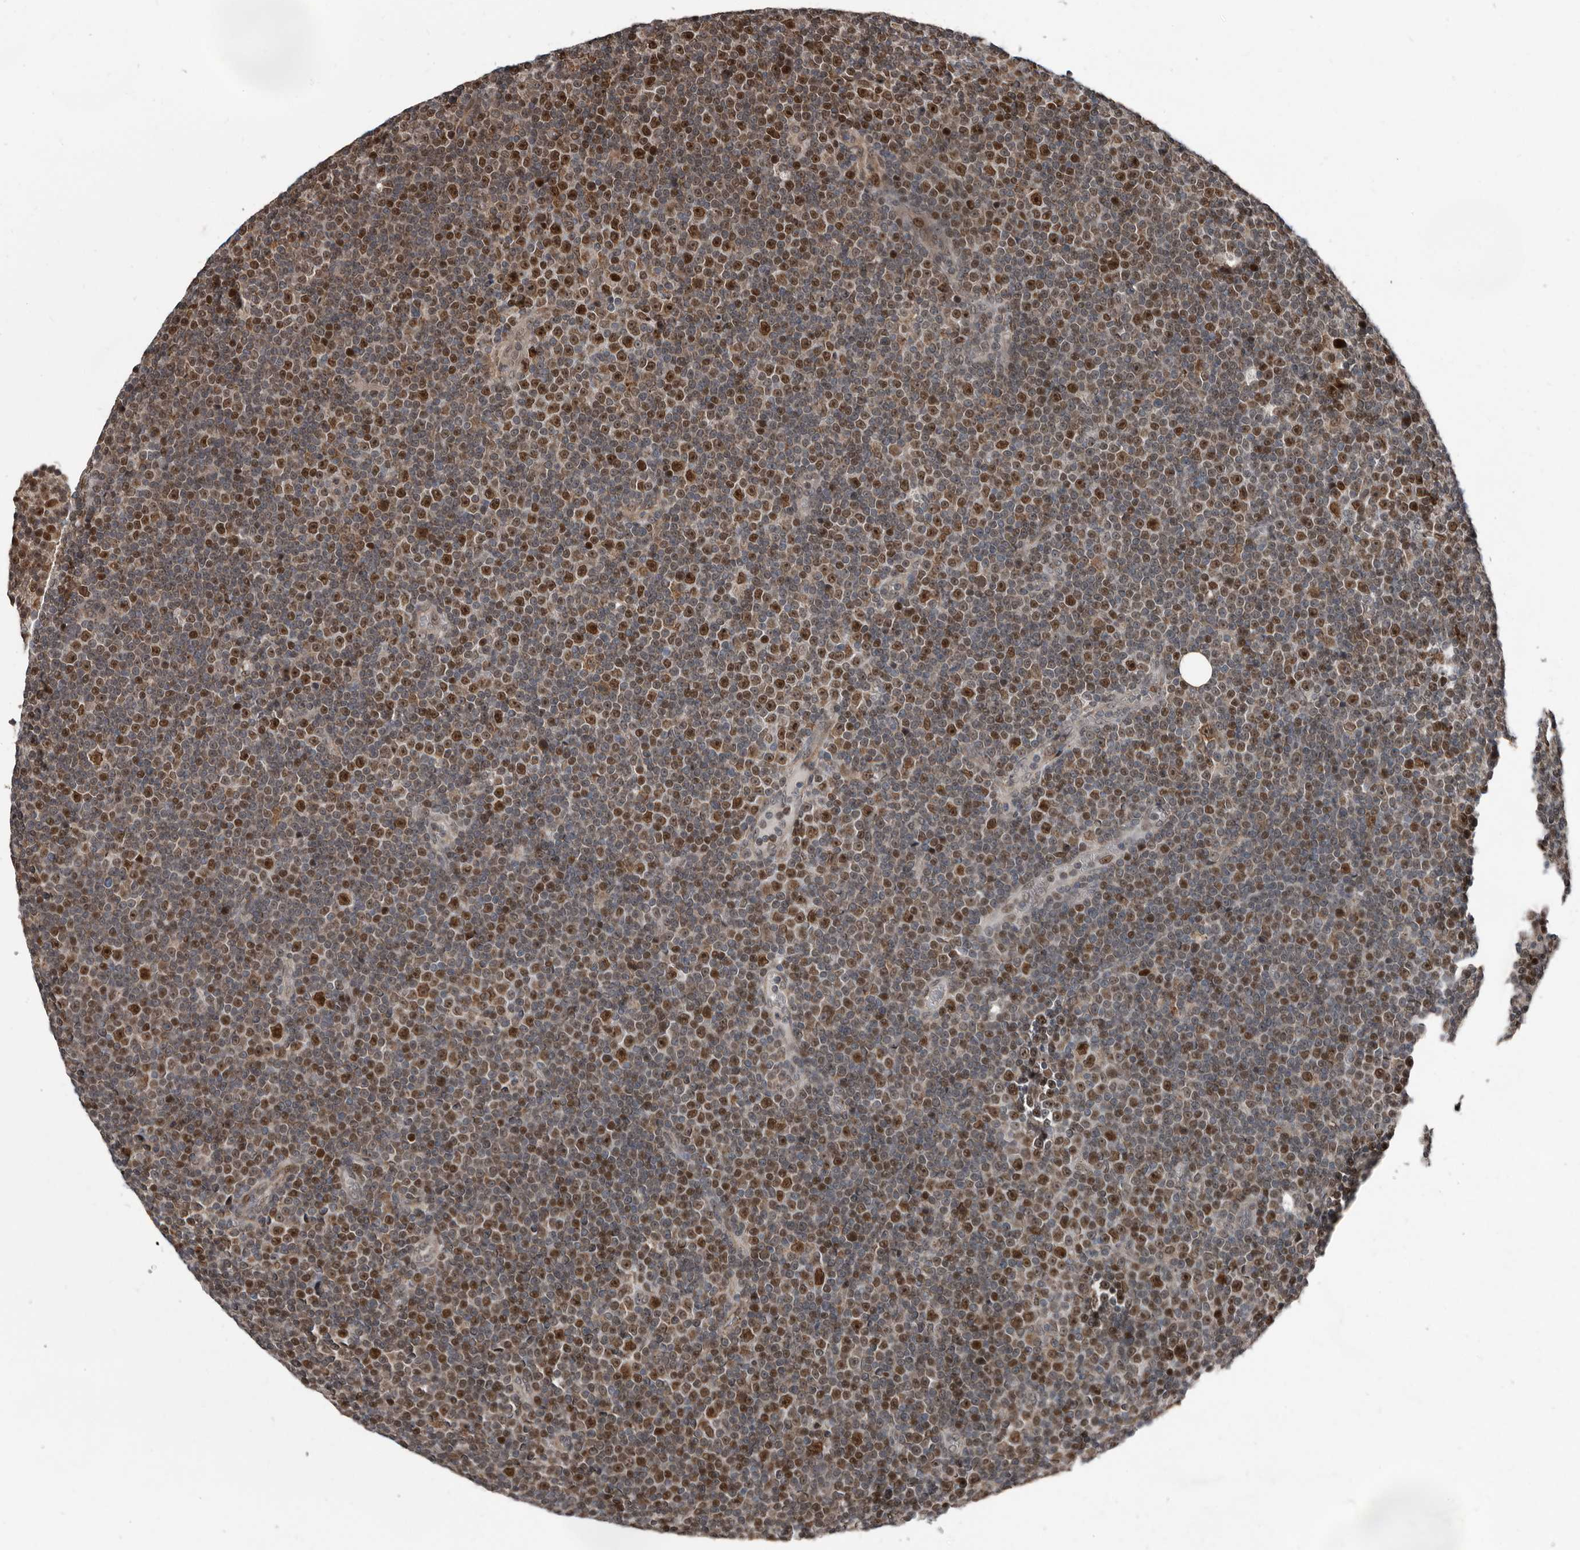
{"staining": {"intensity": "moderate", "quantity": ">75%", "location": "nuclear"}, "tissue": "lymphoma", "cell_type": "Tumor cells", "image_type": "cancer", "snomed": [{"axis": "morphology", "description": "Malignant lymphoma, non-Hodgkin's type, Low grade"}, {"axis": "topography", "description": "Lymph node"}], "caption": "A photomicrograph of malignant lymphoma, non-Hodgkin's type (low-grade) stained for a protein displays moderate nuclear brown staining in tumor cells.", "gene": "CHD1L", "patient": {"sex": "female", "age": 67}}